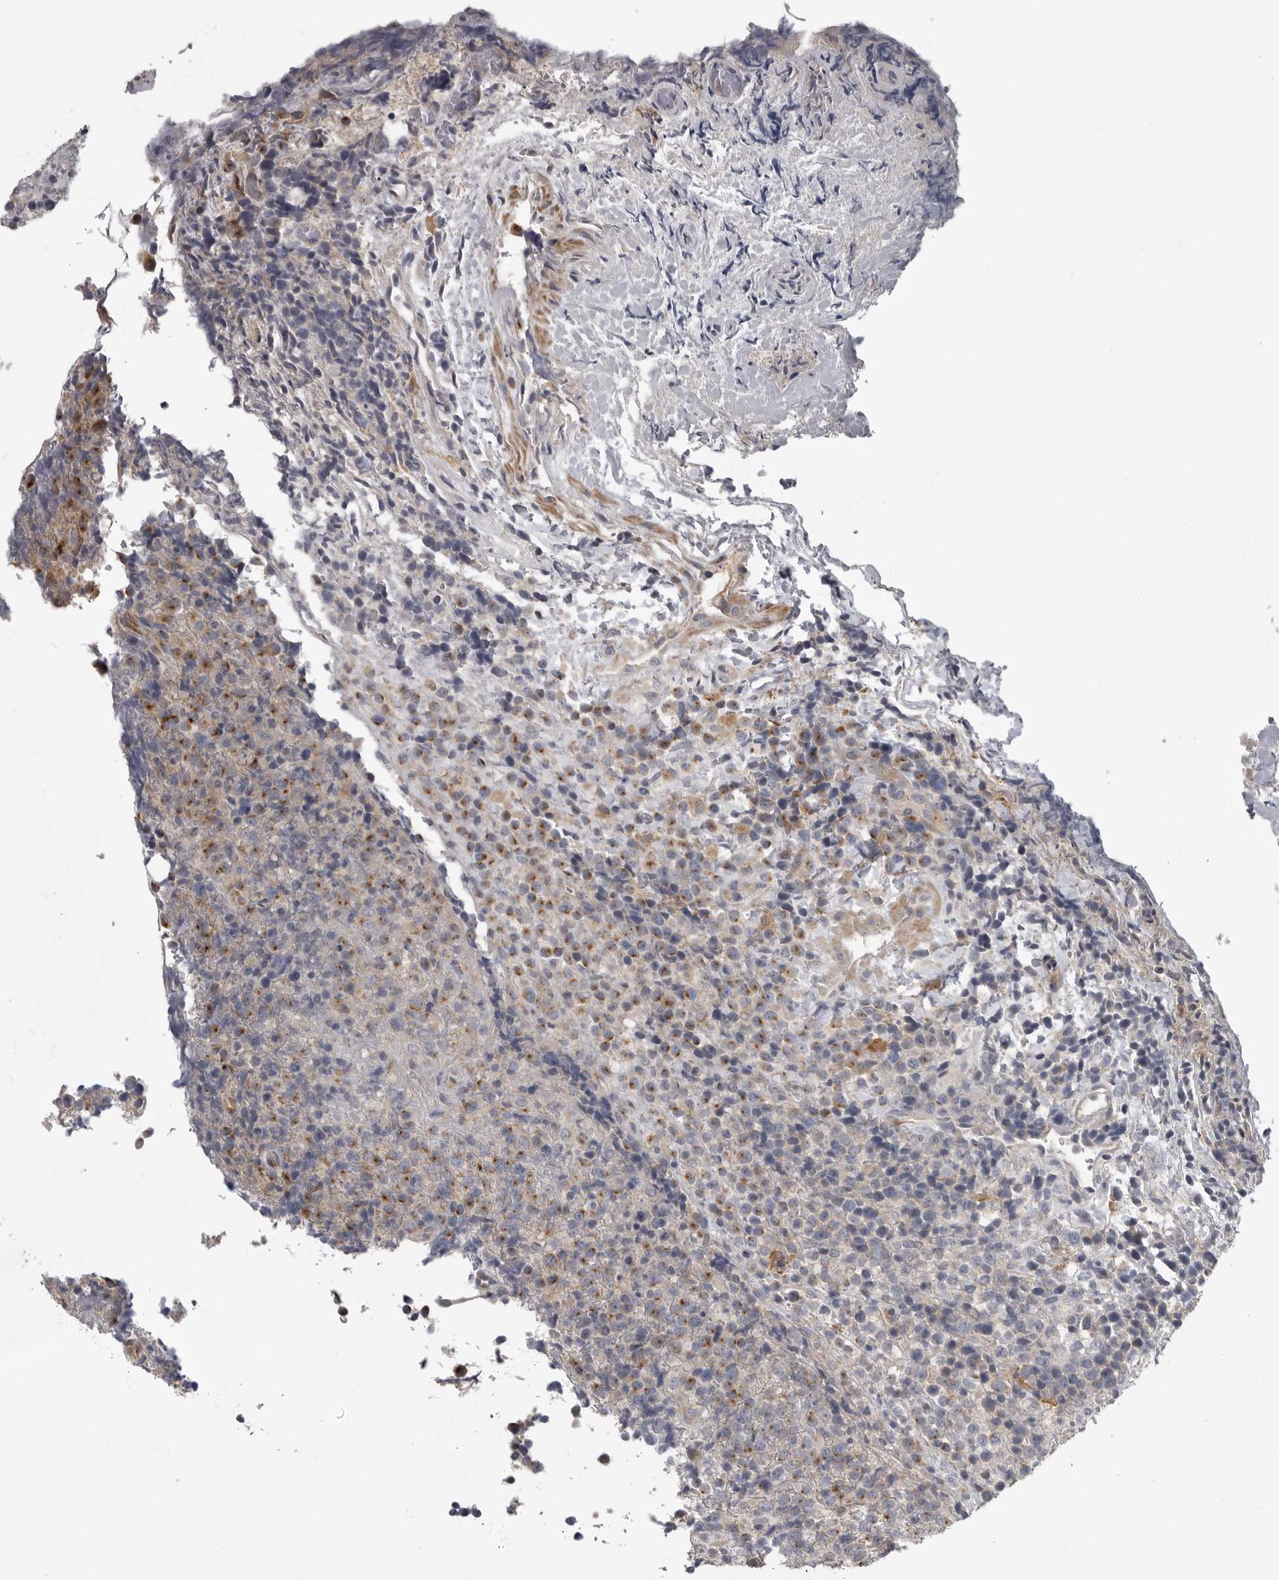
{"staining": {"intensity": "moderate", "quantity": "25%-75%", "location": "cytoplasmic/membranous"}, "tissue": "lymphoma", "cell_type": "Tumor cells", "image_type": "cancer", "snomed": [{"axis": "morphology", "description": "Malignant lymphoma, non-Hodgkin's type, High grade"}, {"axis": "topography", "description": "Lymph node"}], "caption": "Tumor cells display moderate cytoplasmic/membranous expression in about 25%-75% of cells in high-grade malignant lymphoma, non-Hodgkin's type.", "gene": "ZNRF1", "patient": {"sex": "male", "age": 13}}